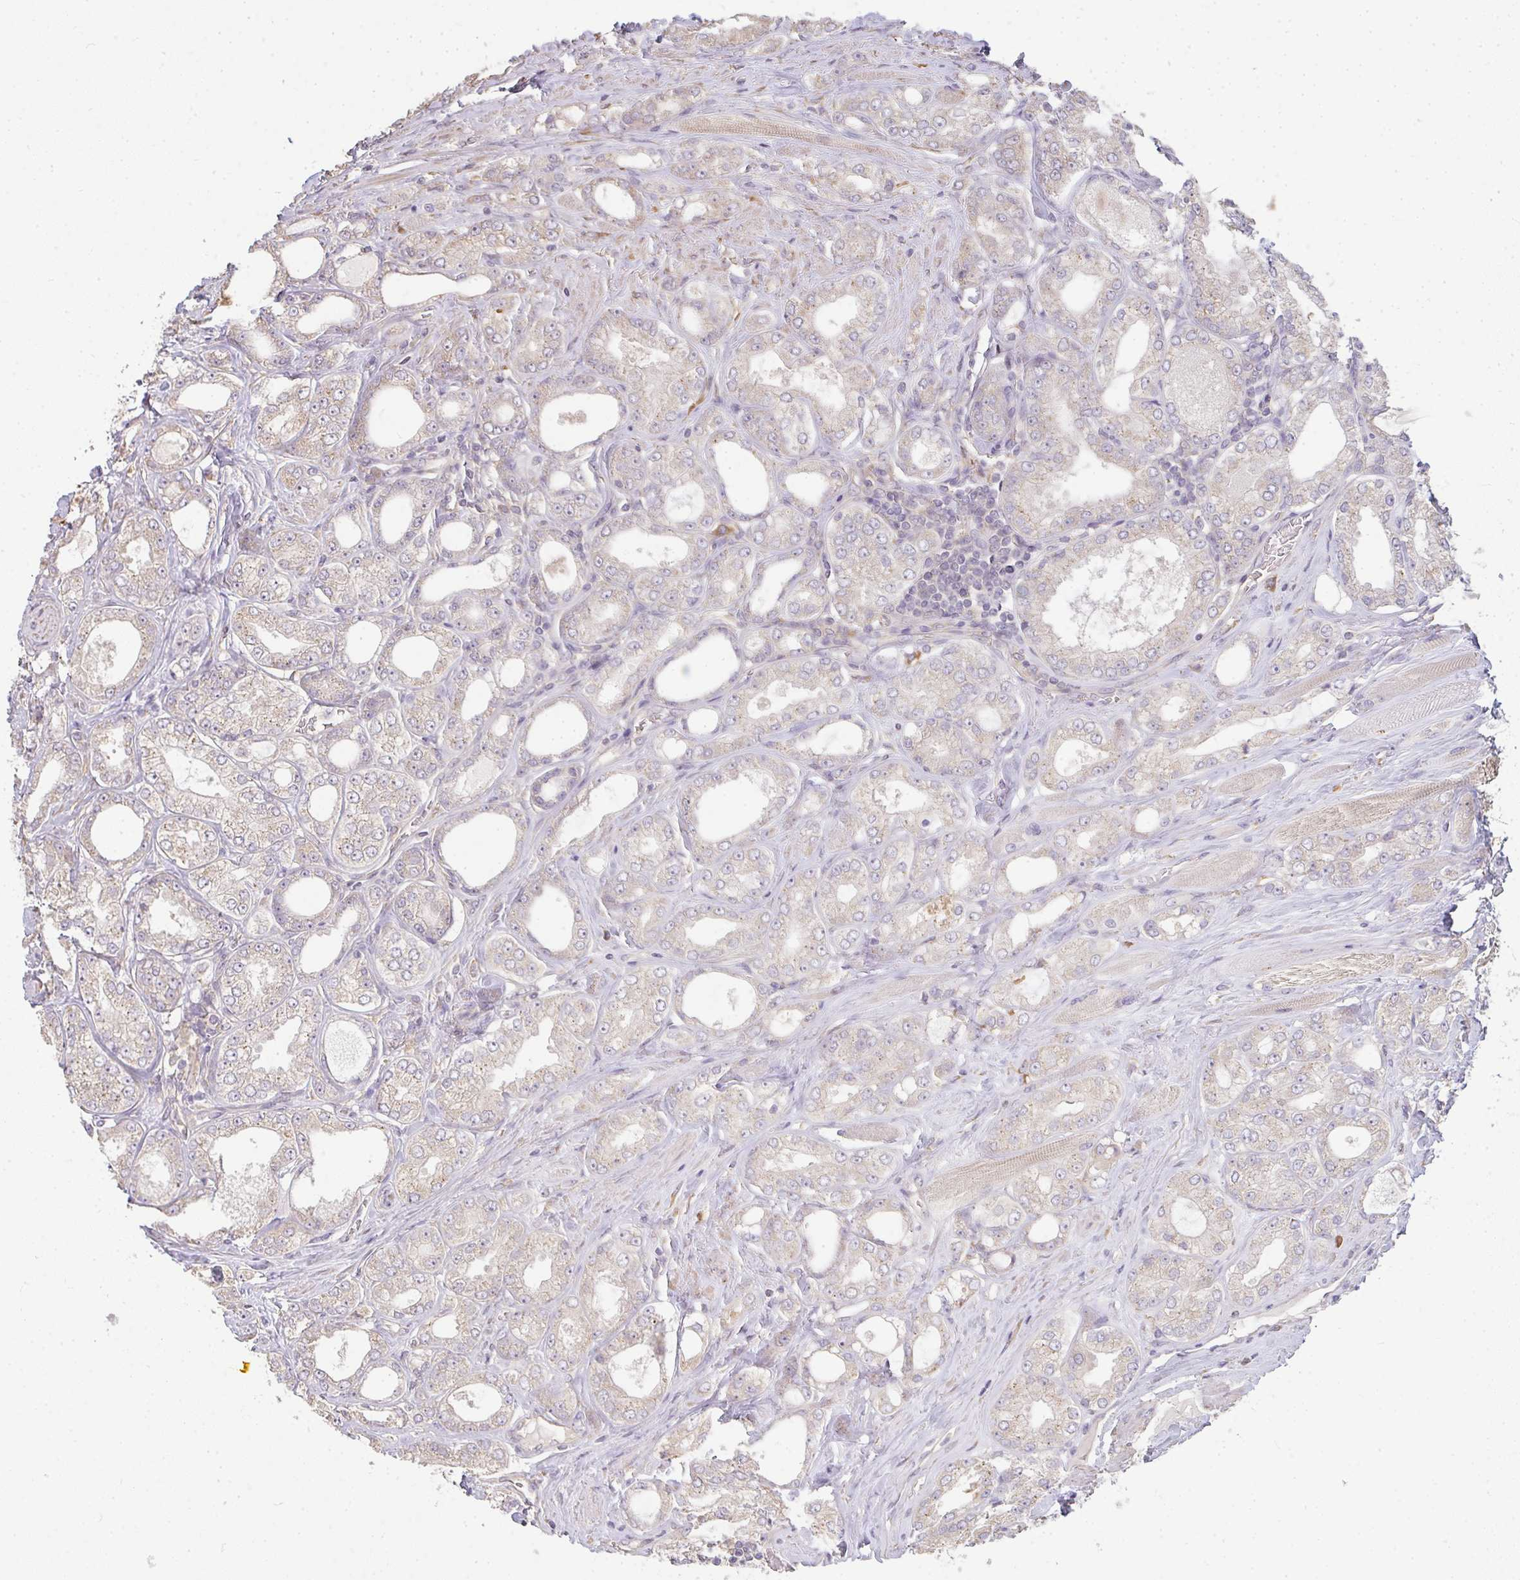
{"staining": {"intensity": "weak", "quantity": "<25%", "location": "cytoplasmic/membranous"}, "tissue": "prostate cancer", "cell_type": "Tumor cells", "image_type": "cancer", "snomed": [{"axis": "morphology", "description": "Adenocarcinoma, High grade"}, {"axis": "topography", "description": "Prostate"}], "caption": "DAB (3,3'-diaminobenzidine) immunohistochemical staining of prostate cancer (high-grade adenocarcinoma) exhibits no significant expression in tumor cells.", "gene": "BRINP3", "patient": {"sex": "male", "age": 68}}